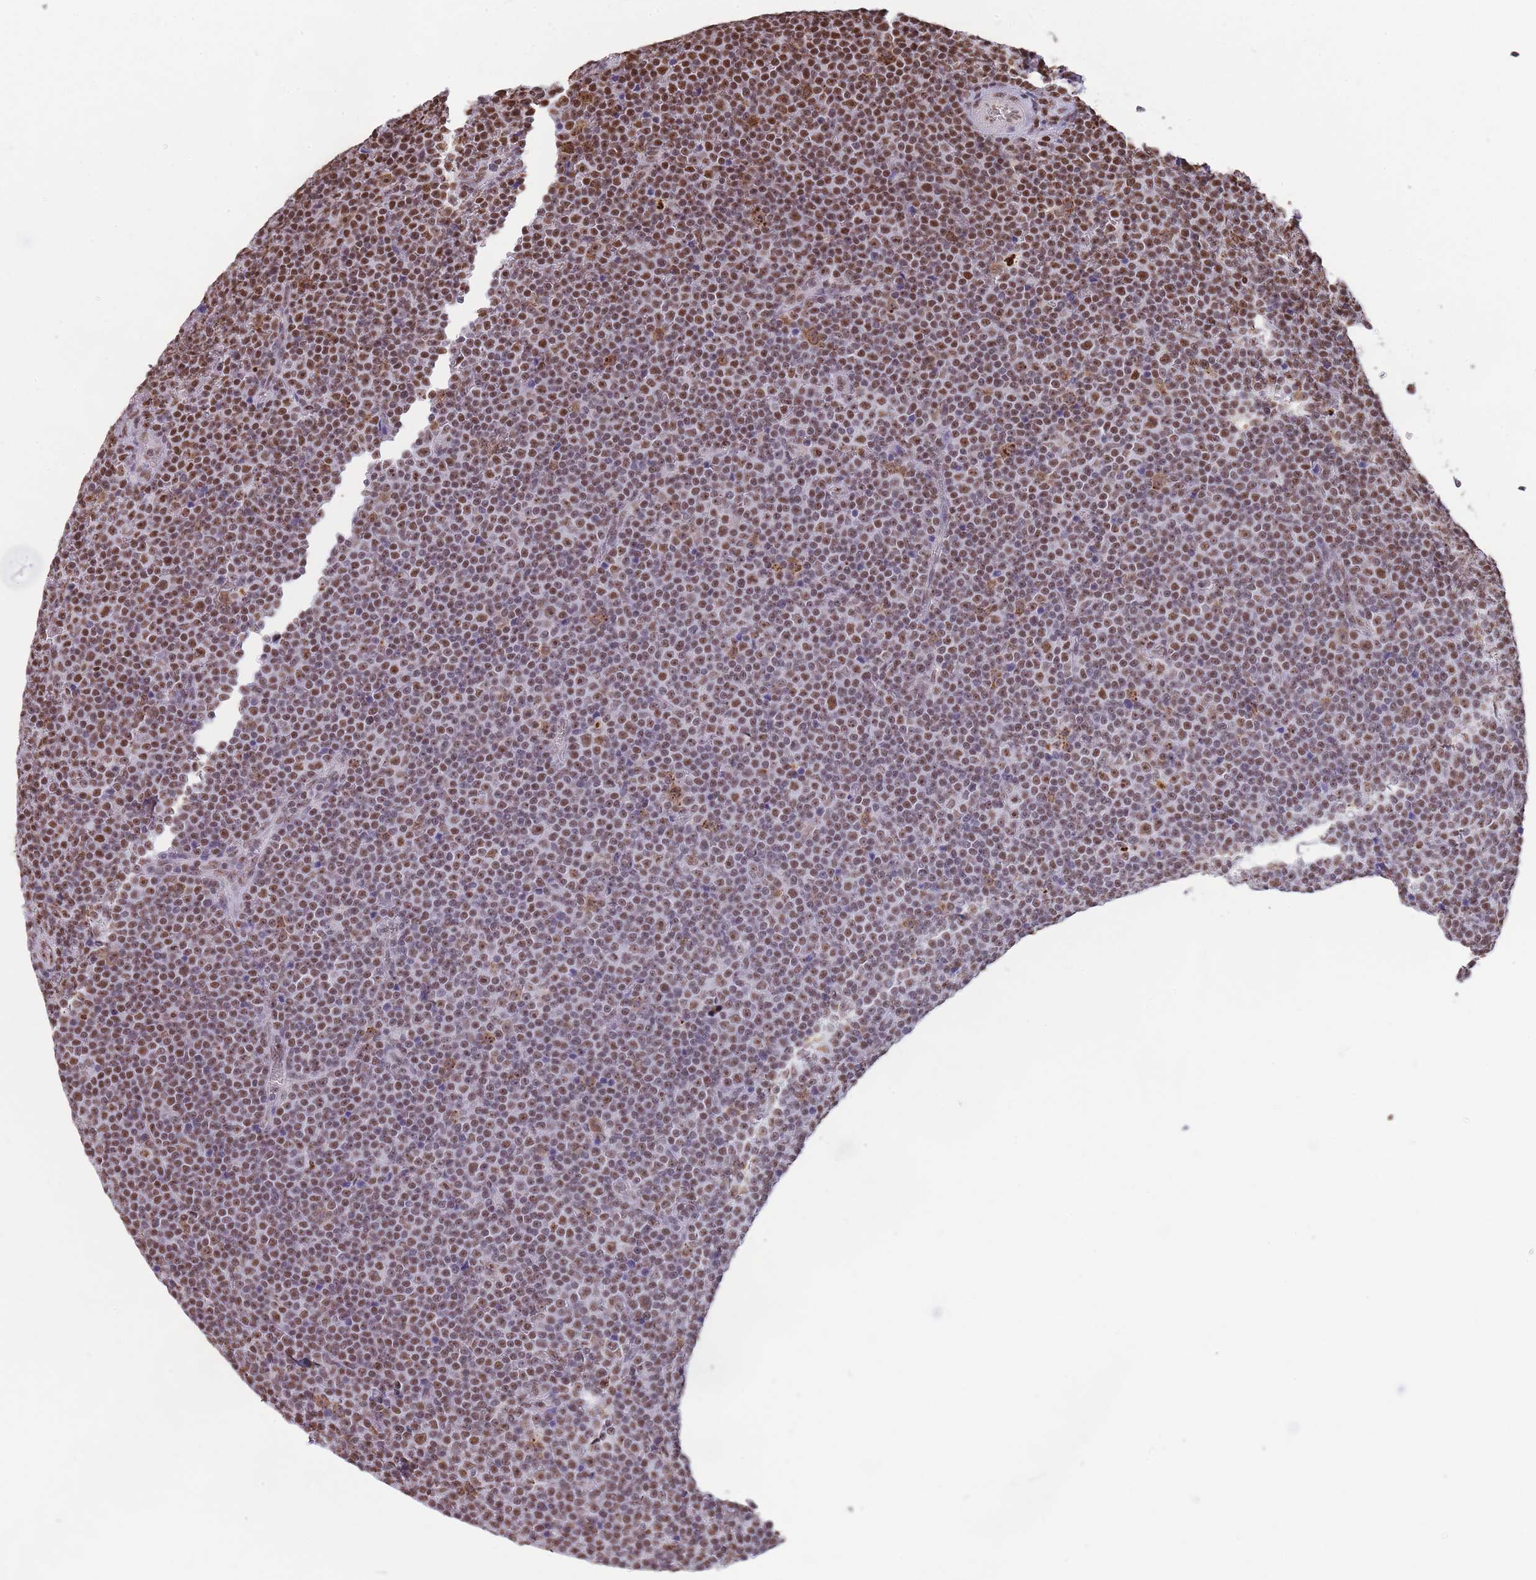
{"staining": {"intensity": "moderate", "quantity": ">75%", "location": "nuclear"}, "tissue": "lymphoma", "cell_type": "Tumor cells", "image_type": "cancer", "snomed": [{"axis": "morphology", "description": "Malignant lymphoma, non-Hodgkin's type, Low grade"}, {"axis": "topography", "description": "Lymph node"}], "caption": "Protein expression analysis of human low-grade malignant lymphoma, non-Hodgkin's type reveals moderate nuclear expression in approximately >75% of tumor cells.", "gene": "EVC2", "patient": {"sex": "female", "age": 67}}